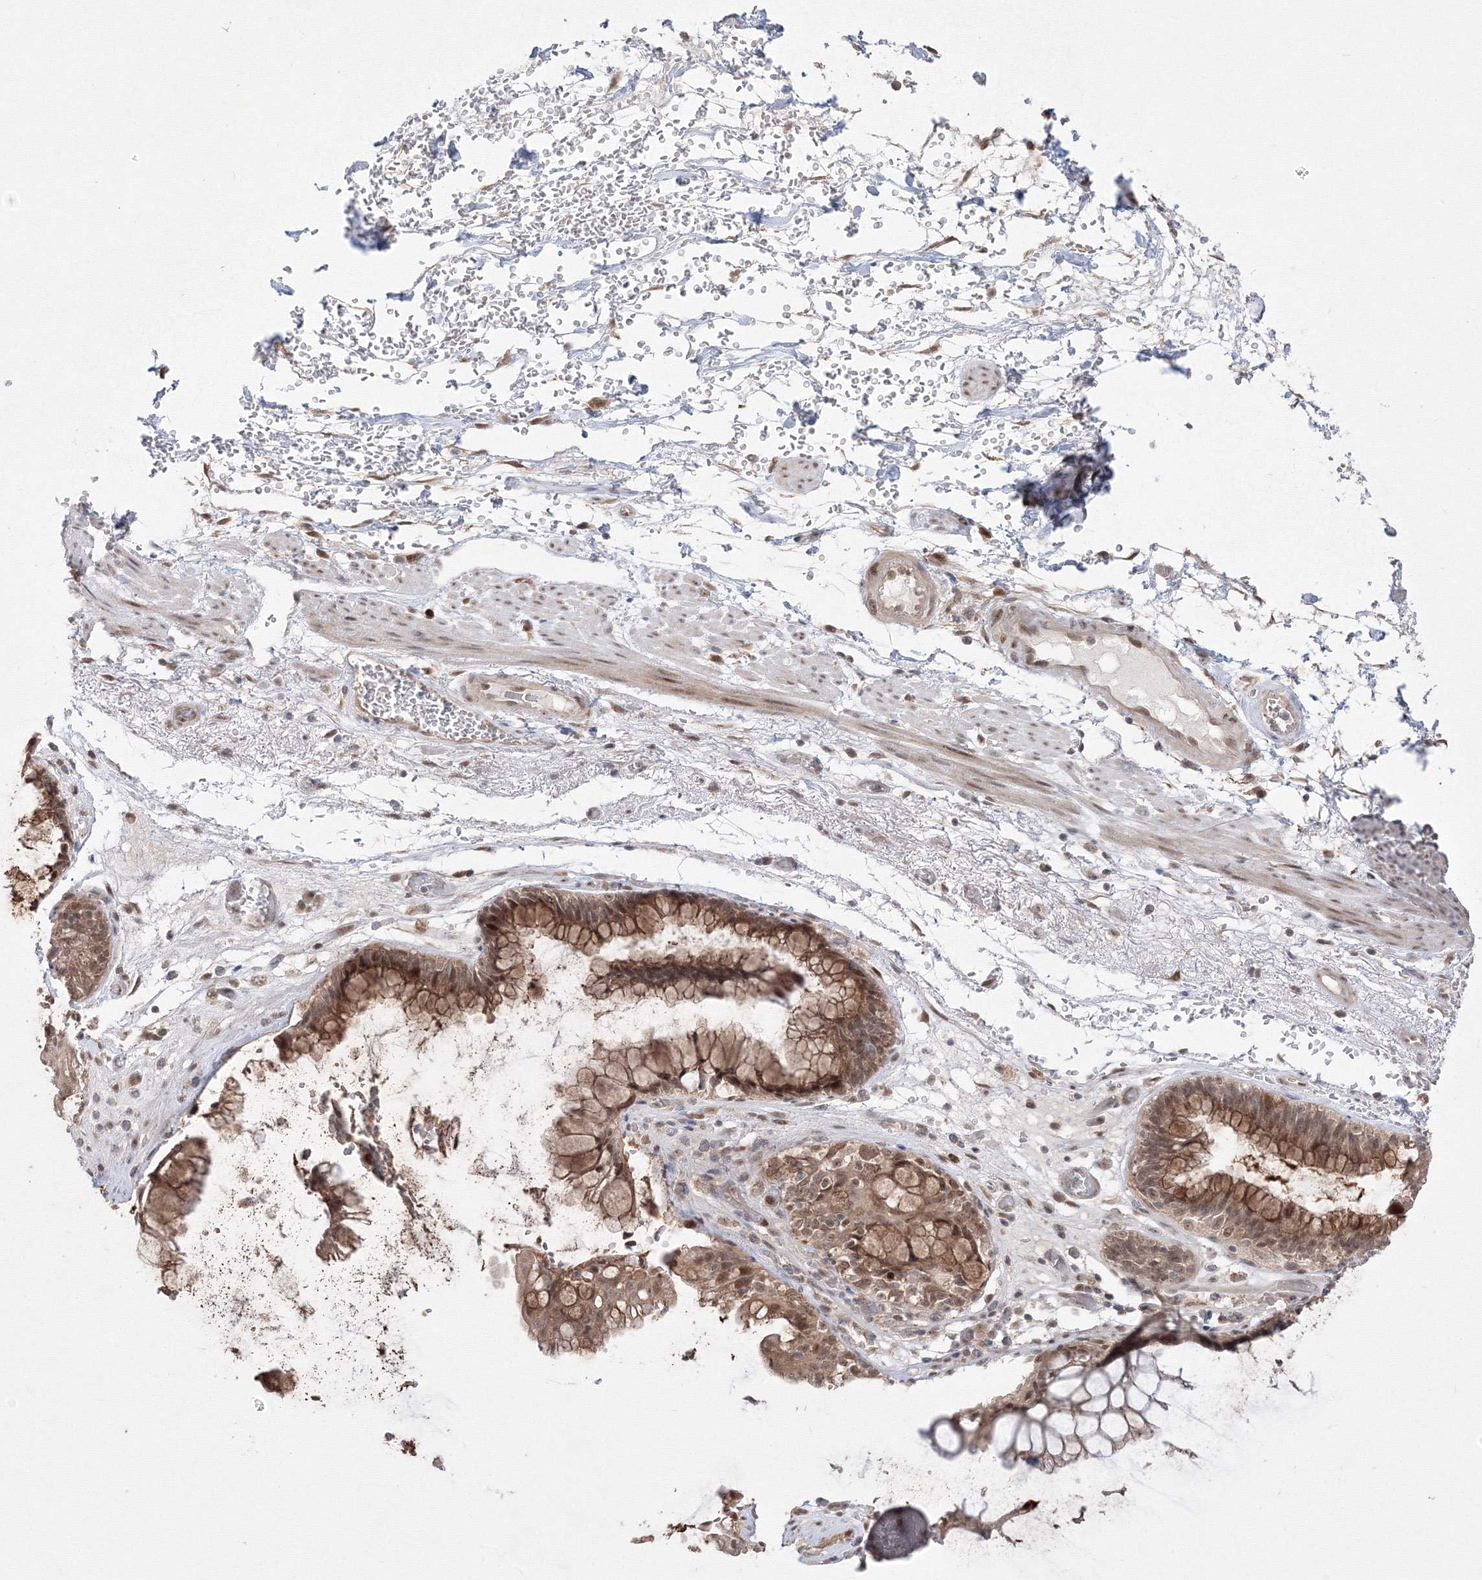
{"staining": {"intensity": "moderate", "quantity": ">75%", "location": "cytoplasmic/membranous,nuclear"}, "tissue": "melanoma", "cell_type": "Tumor cells", "image_type": "cancer", "snomed": [{"axis": "morphology", "description": "Malignant melanoma, NOS"}, {"axis": "topography", "description": "Rectum"}], "caption": "Melanoma was stained to show a protein in brown. There is medium levels of moderate cytoplasmic/membranous and nuclear expression in about >75% of tumor cells.", "gene": "COPS4", "patient": {"sex": "female", "age": 81}}